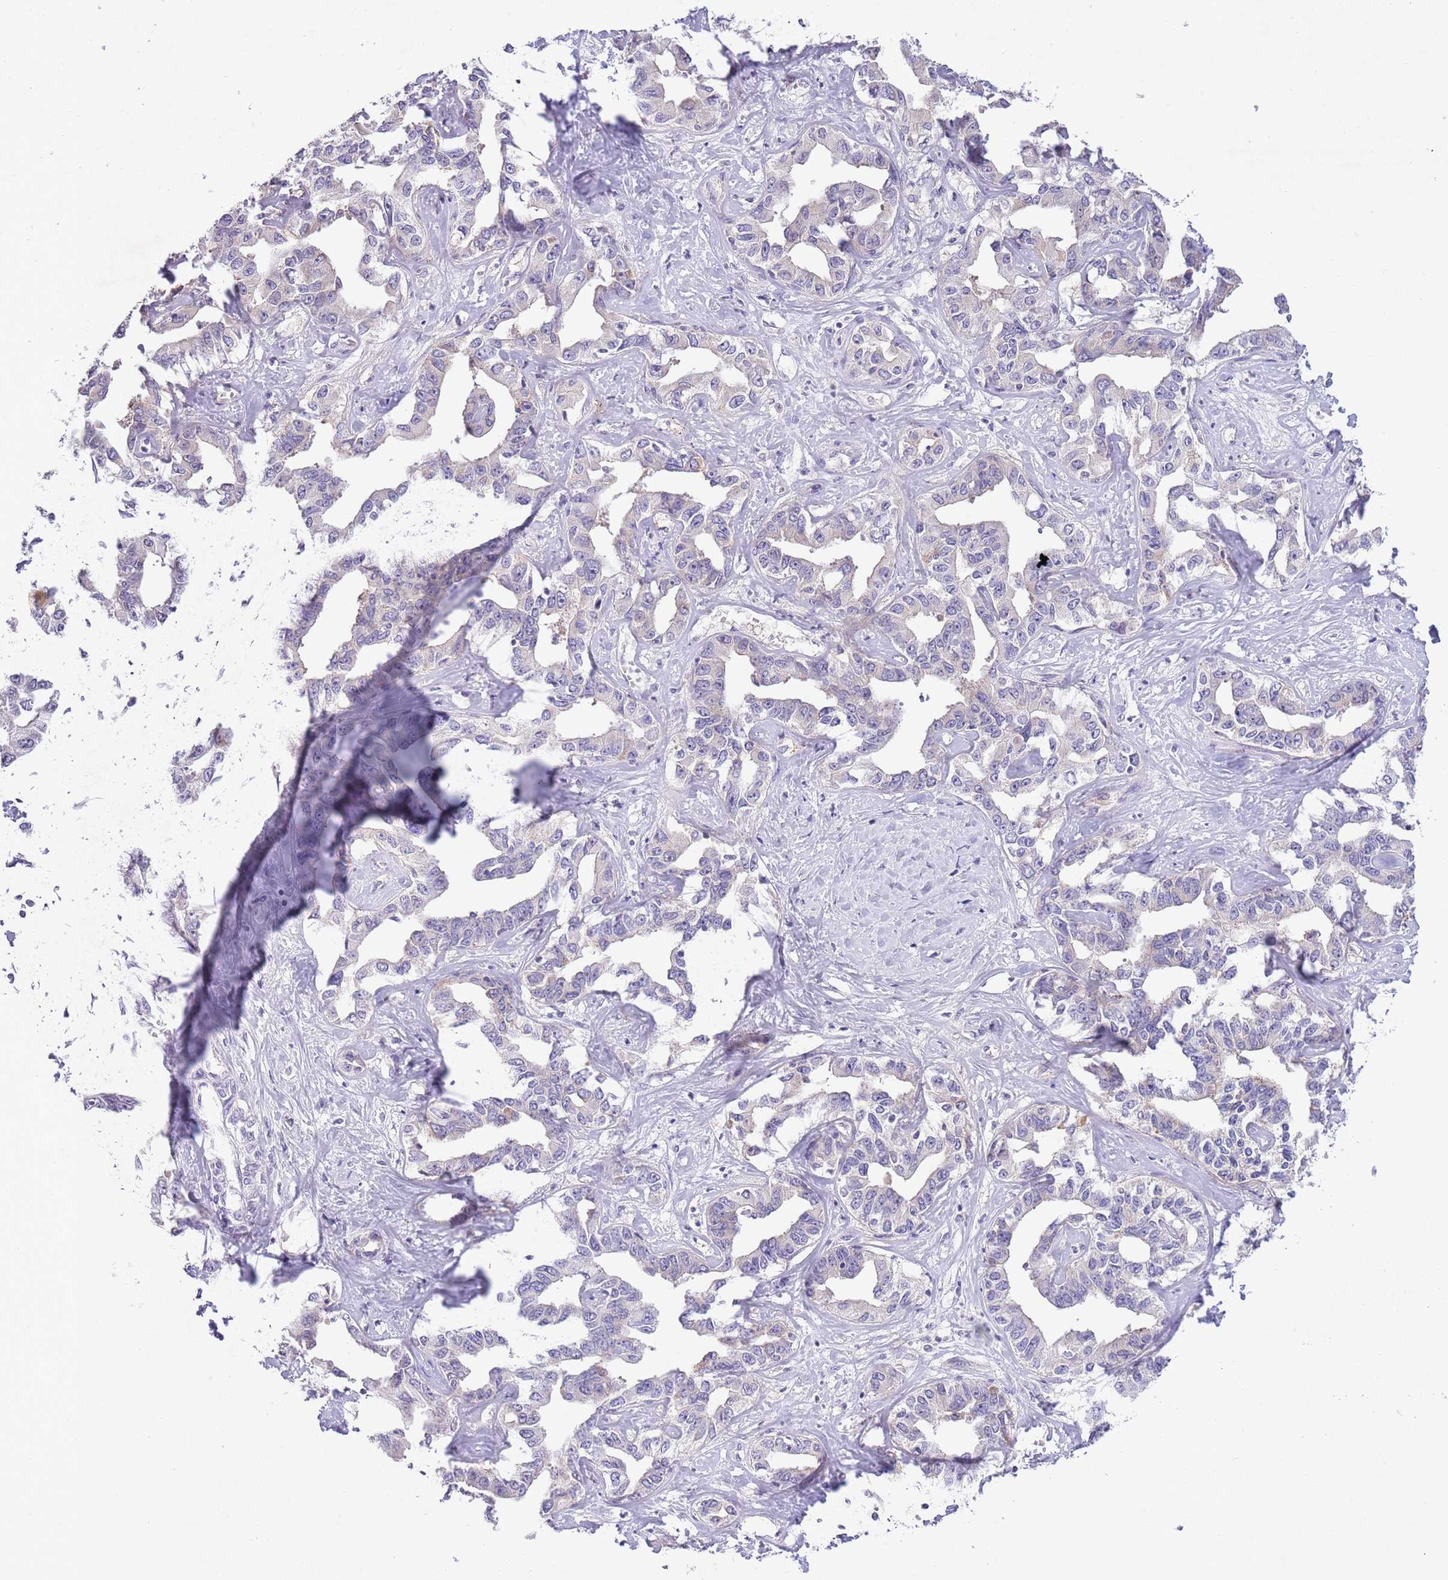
{"staining": {"intensity": "negative", "quantity": "none", "location": "none"}, "tissue": "liver cancer", "cell_type": "Tumor cells", "image_type": "cancer", "snomed": [{"axis": "morphology", "description": "Cholangiocarcinoma"}, {"axis": "topography", "description": "Liver"}], "caption": "This is an immunohistochemistry (IHC) photomicrograph of human liver cholangiocarcinoma. There is no expression in tumor cells.", "gene": "ZNF658", "patient": {"sex": "male", "age": 59}}